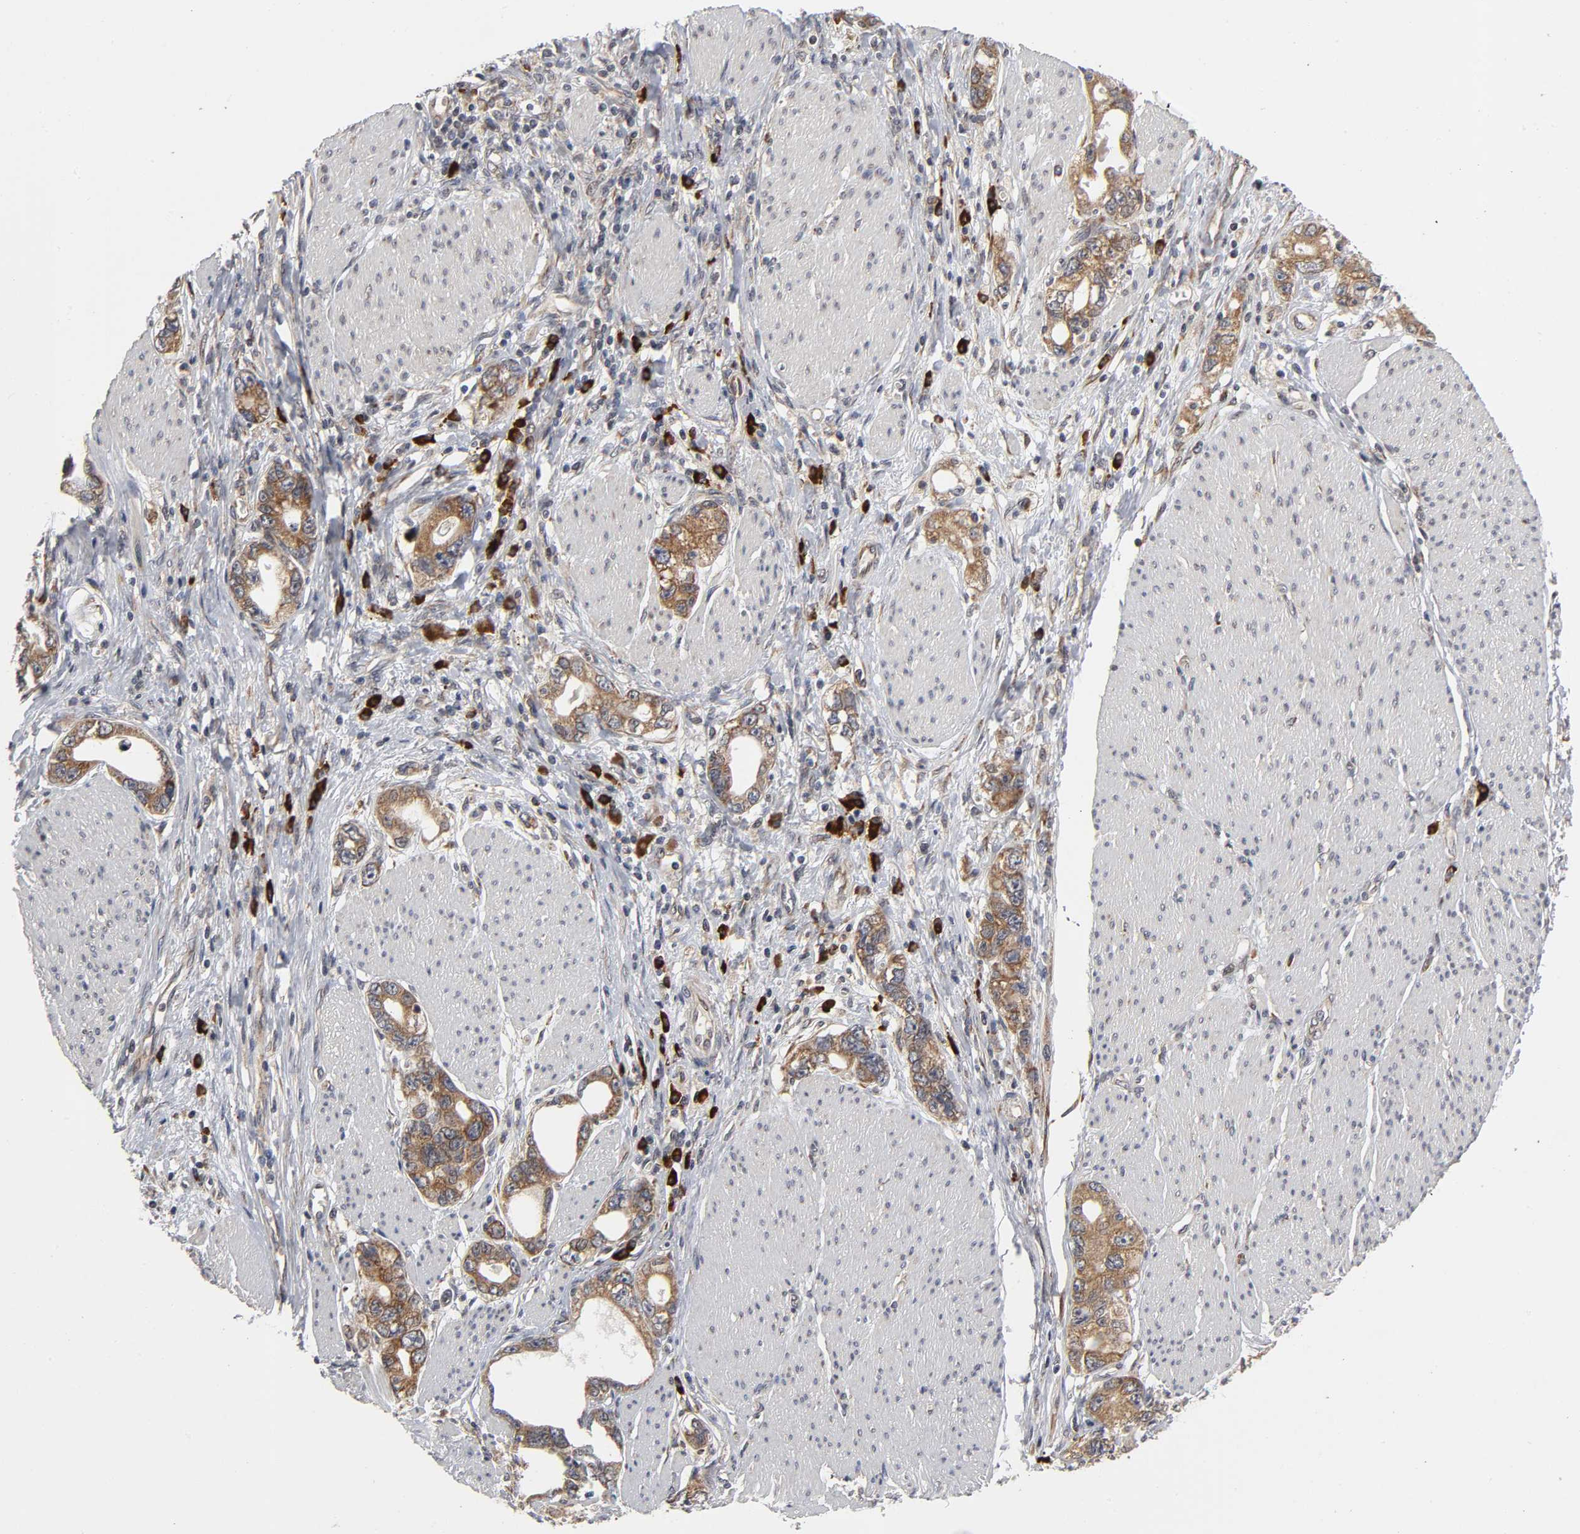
{"staining": {"intensity": "strong", "quantity": ">75%", "location": "cytoplasmic/membranous"}, "tissue": "stomach cancer", "cell_type": "Tumor cells", "image_type": "cancer", "snomed": [{"axis": "morphology", "description": "Adenocarcinoma, NOS"}, {"axis": "topography", "description": "Stomach, lower"}], "caption": "This photomicrograph demonstrates immunohistochemistry (IHC) staining of human adenocarcinoma (stomach), with high strong cytoplasmic/membranous expression in about >75% of tumor cells.", "gene": "SLC30A9", "patient": {"sex": "female", "age": 93}}